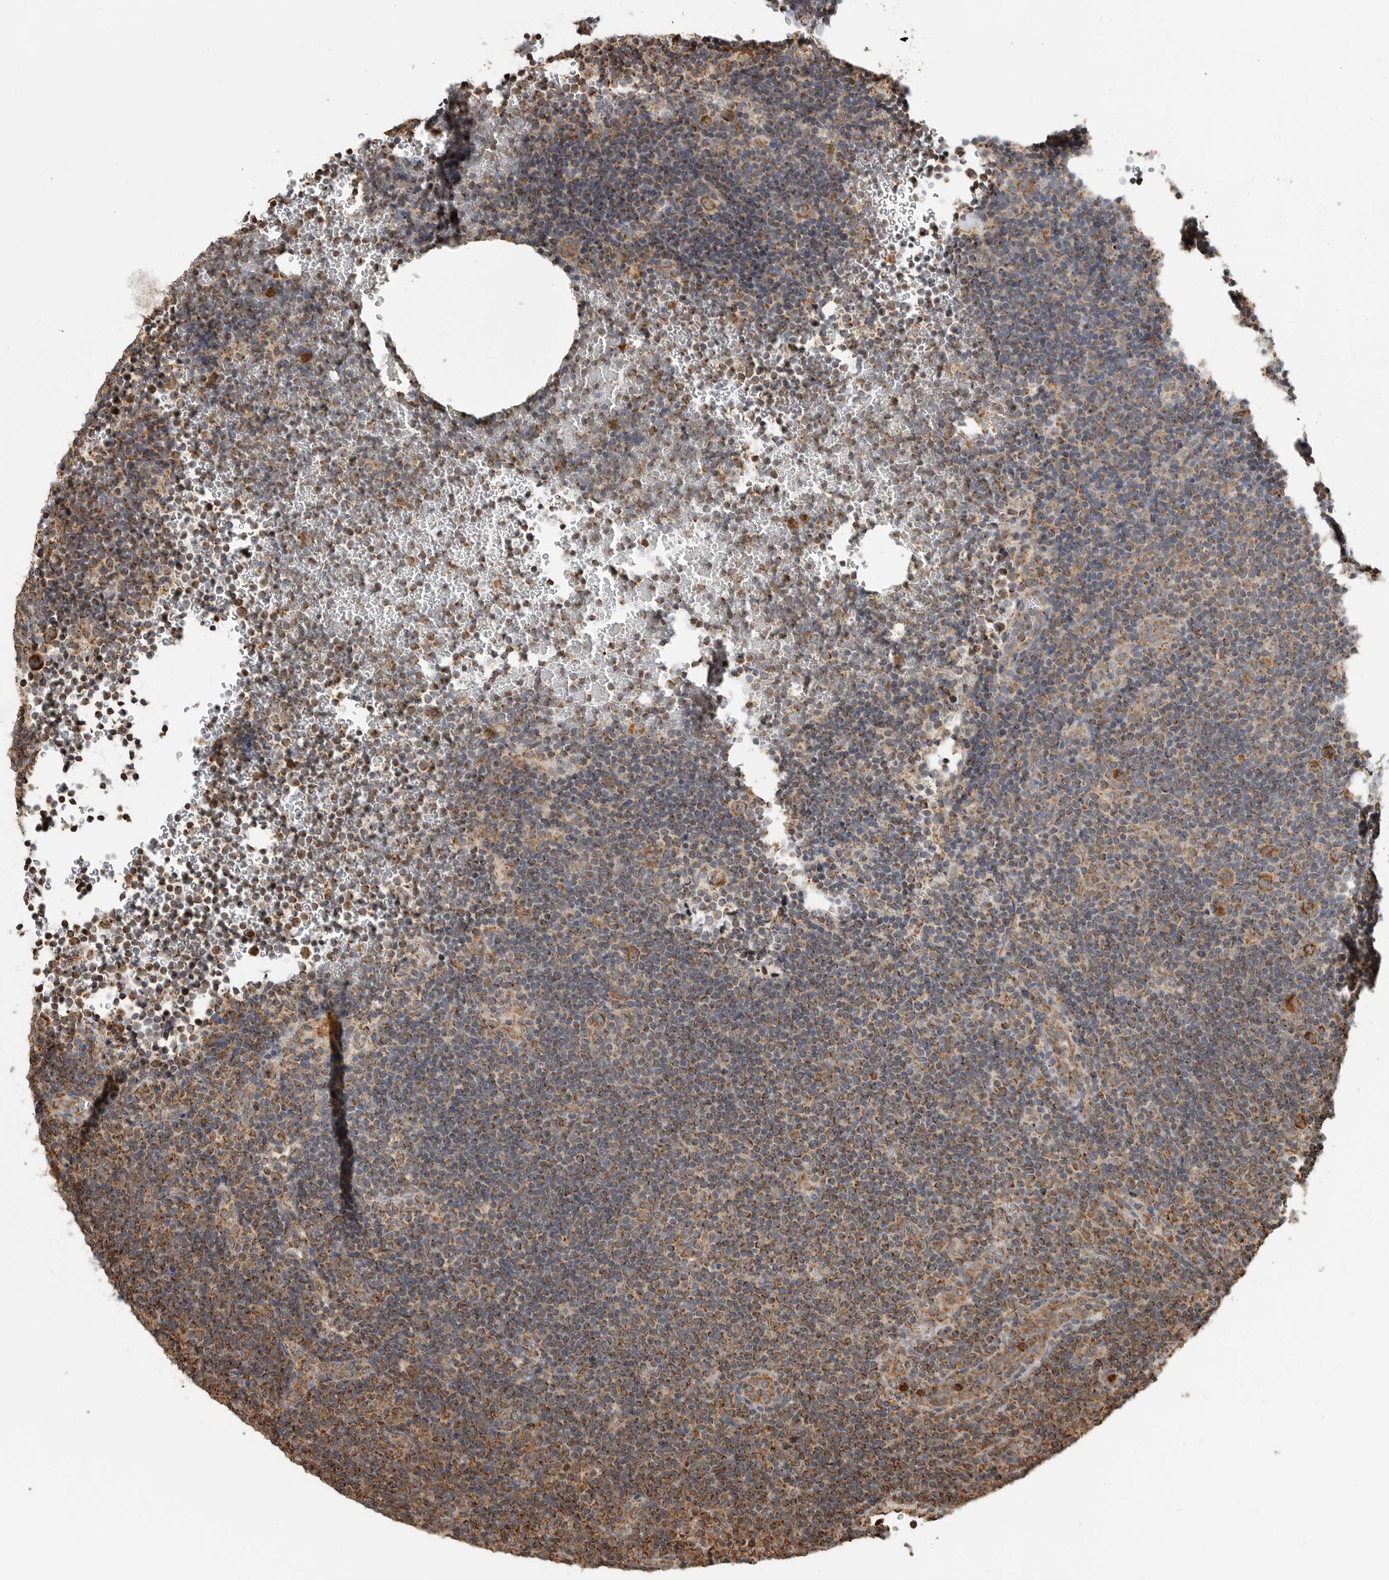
{"staining": {"intensity": "moderate", "quantity": ">75%", "location": "cytoplasmic/membranous"}, "tissue": "lymphoma", "cell_type": "Tumor cells", "image_type": "cancer", "snomed": [{"axis": "morphology", "description": "Hodgkin's disease, NOS"}, {"axis": "topography", "description": "Lymph node"}], "caption": "Human Hodgkin's disease stained with a brown dye demonstrates moderate cytoplasmic/membranous positive positivity in approximately >75% of tumor cells.", "gene": "GCNT2", "patient": {"sex": "female", "age": 57}}